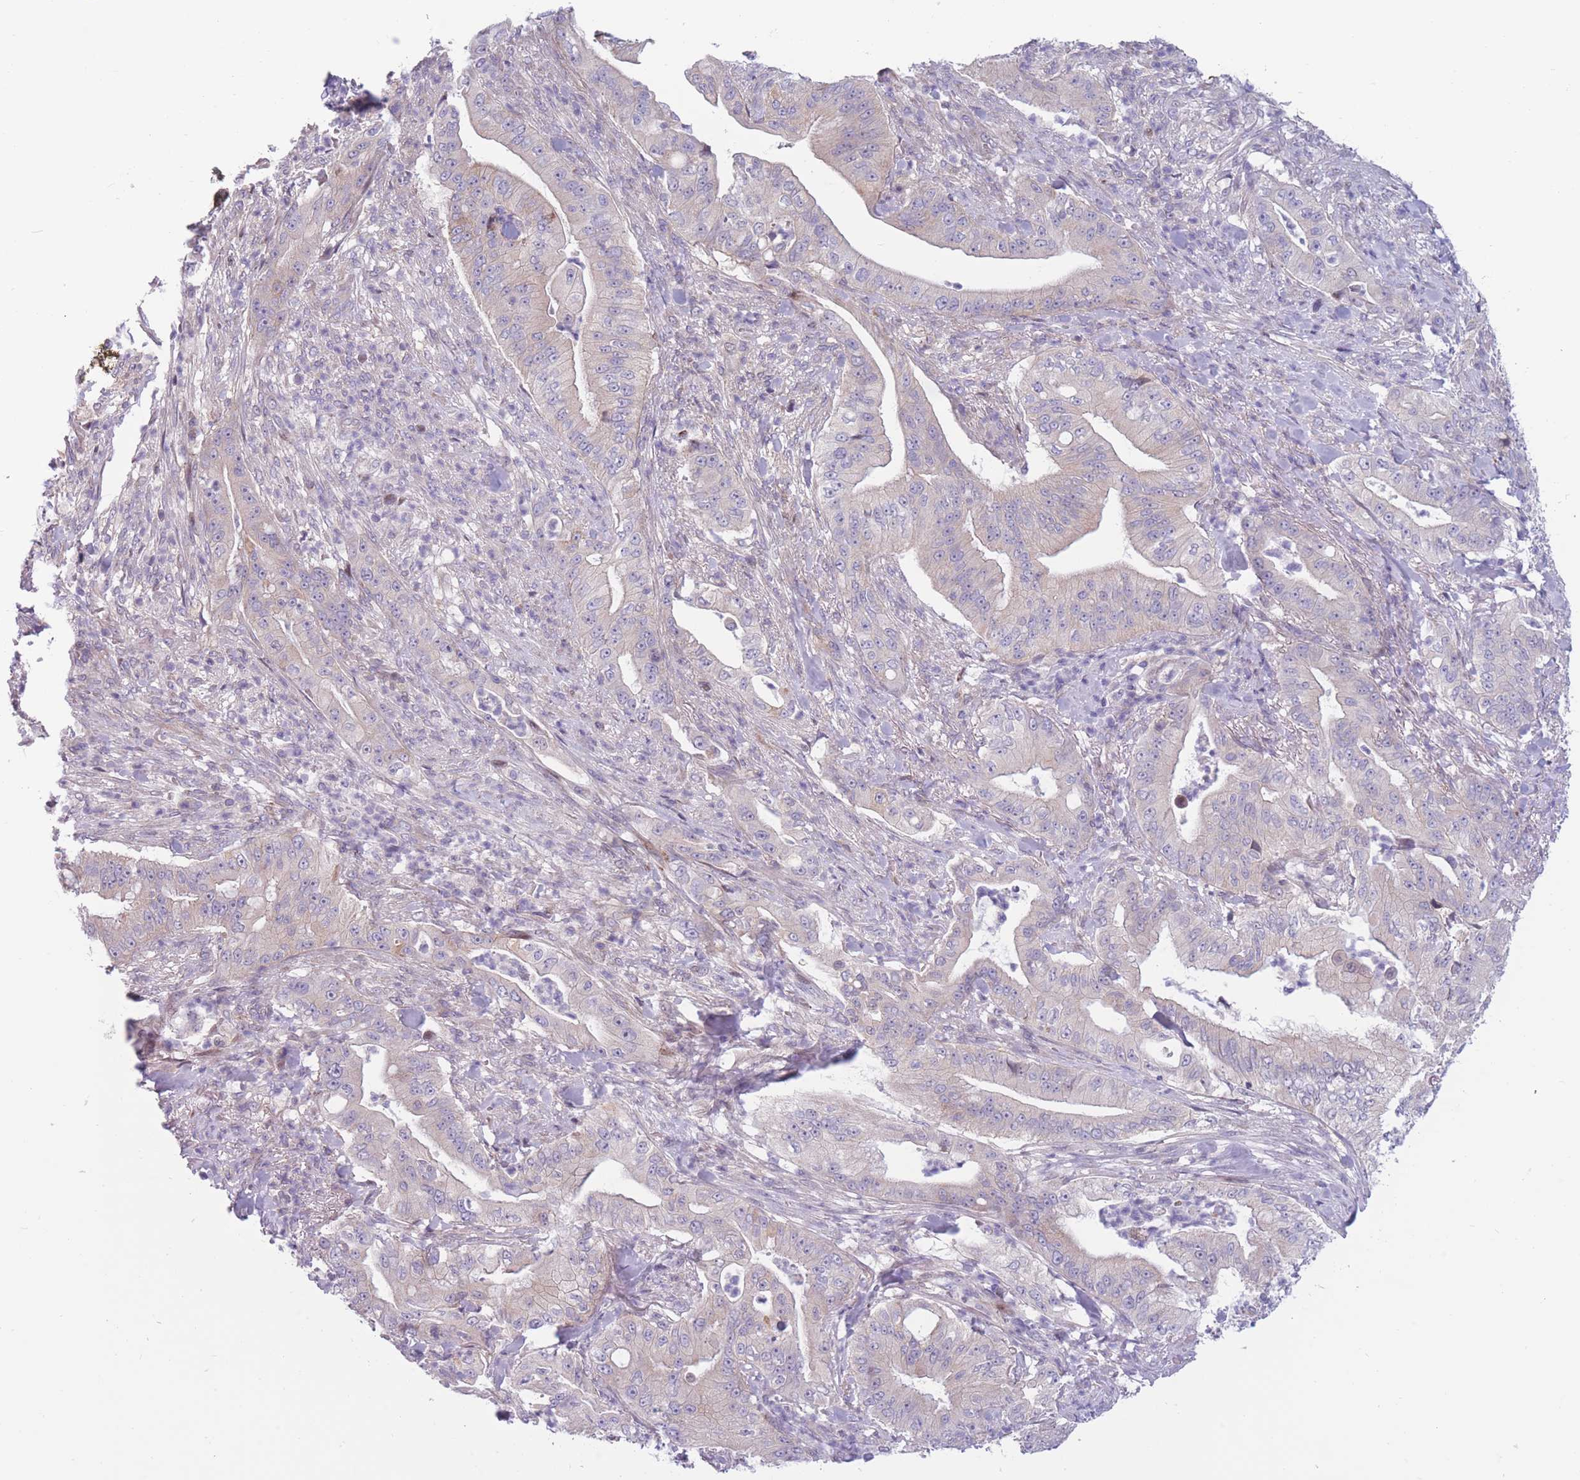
{"staining": {"intensity": "negative", "quantity": "none", "location": "none"}, "tissue": "pancreatic cancer", "cell_type": "Tumor cells", "image_type": "cancer", "snomed": [{"axis": "morphology", "description": "Adenocarcinoma, NOS"}, {"axis": "topography", "description": "Pancreas"}], "caption": "IHC photomicrograph of human adenocarcinoma (pancreatic) stained for a protein (brown), which exhibits no positivity in tumor cells.", "gene": "PDE4A", "patient": {"sex": "male", "age": 71}}